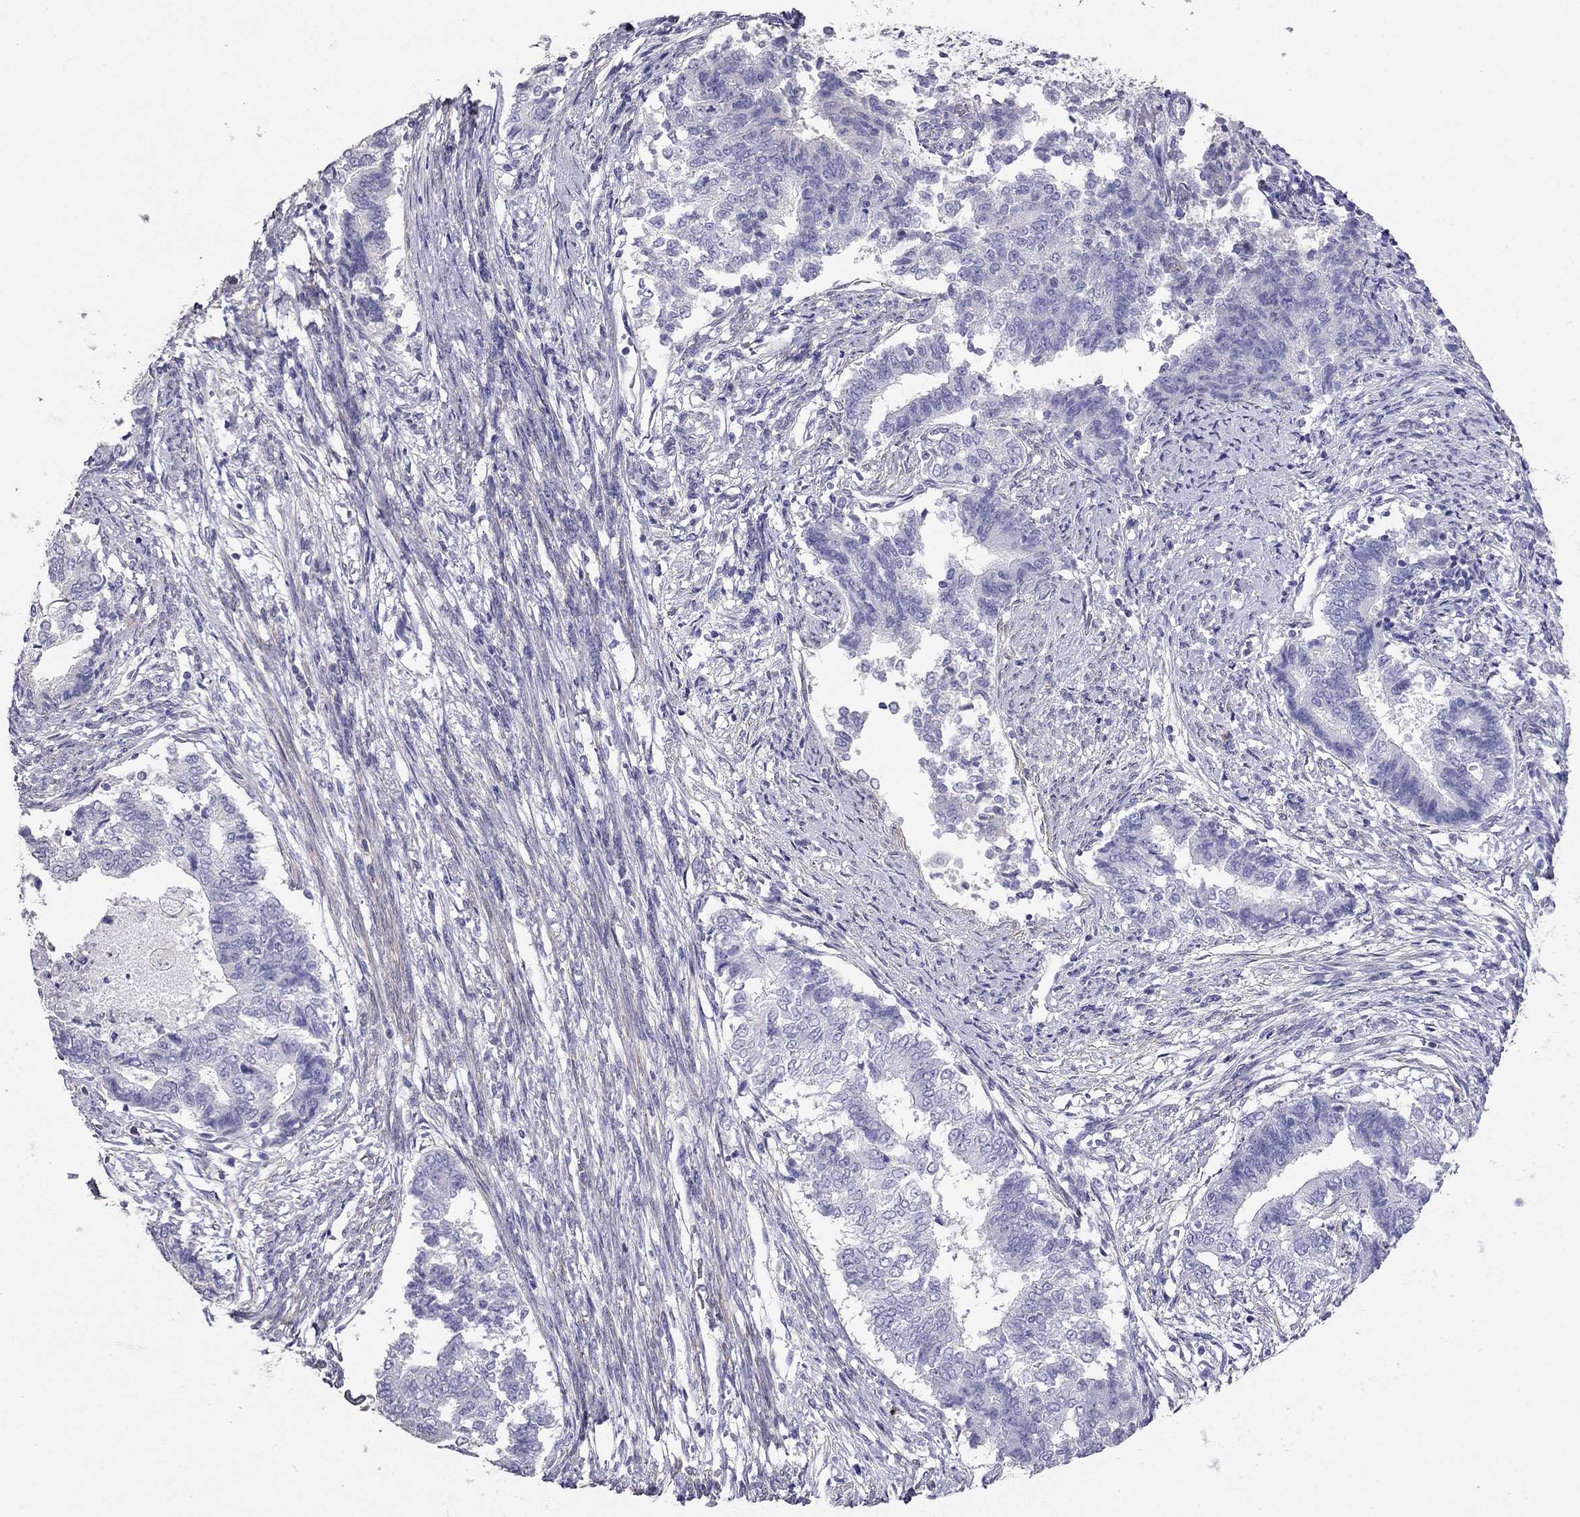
{"staining": {"intensity": "negative", "quantity": "none", "location": "none"}, "tissue": "endometrial cancer", "cell_type": "Tumor cells", "image_type": "cancer", "snomed": [{"axis": "morphology", "description": "Adenocarcinoma, NOS"}, {"axis": "topography", "description": "Endometrium"}], "caption": "An immunohistochemistry photomicrograph of endometrial cancer (adenocarcinoma) is shown. There is no staining in tumor cells of endometrial cancer (adenocarcinoma).", "gene": "LY6H", "patient": {"sex": "female", "age": 65}}